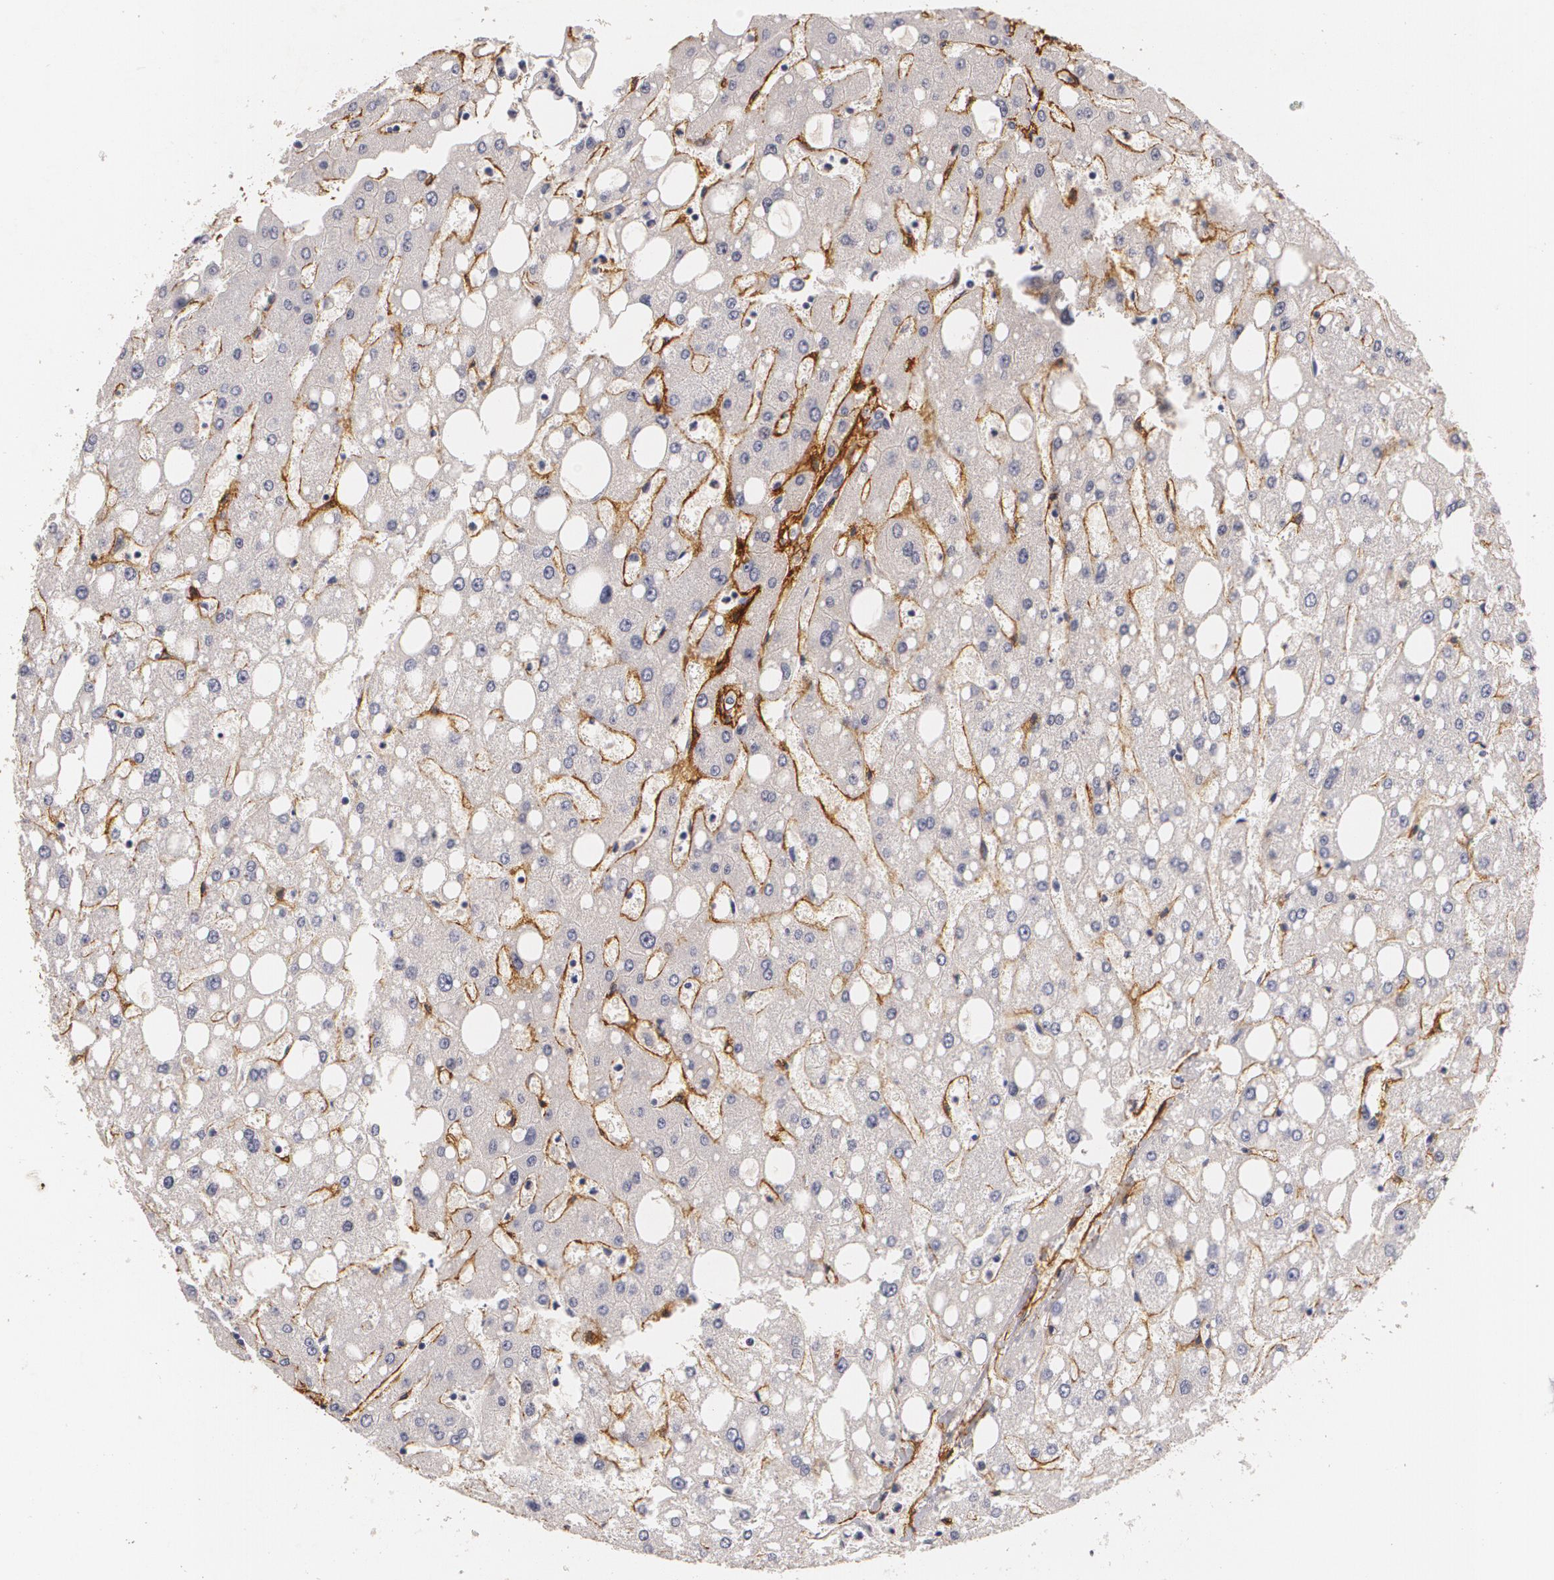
{"staining": {"intensity": "negative", "quantity": "none", "location": "none"}, "tissue": "liver", "cell_type": "Cholangiocytes", "image_type": "normal", "snomed": [{"axis": "morphology", "description": "Normal tissue, NOS"}, {"axis": "topography", "description": "Liver"}], "caption": "This is an IHC micrograph of unremarkable liver. There is no expression in cholangiocytes.", "gene": "NGFR", "patient": {"sex": "male", "age": 49}}